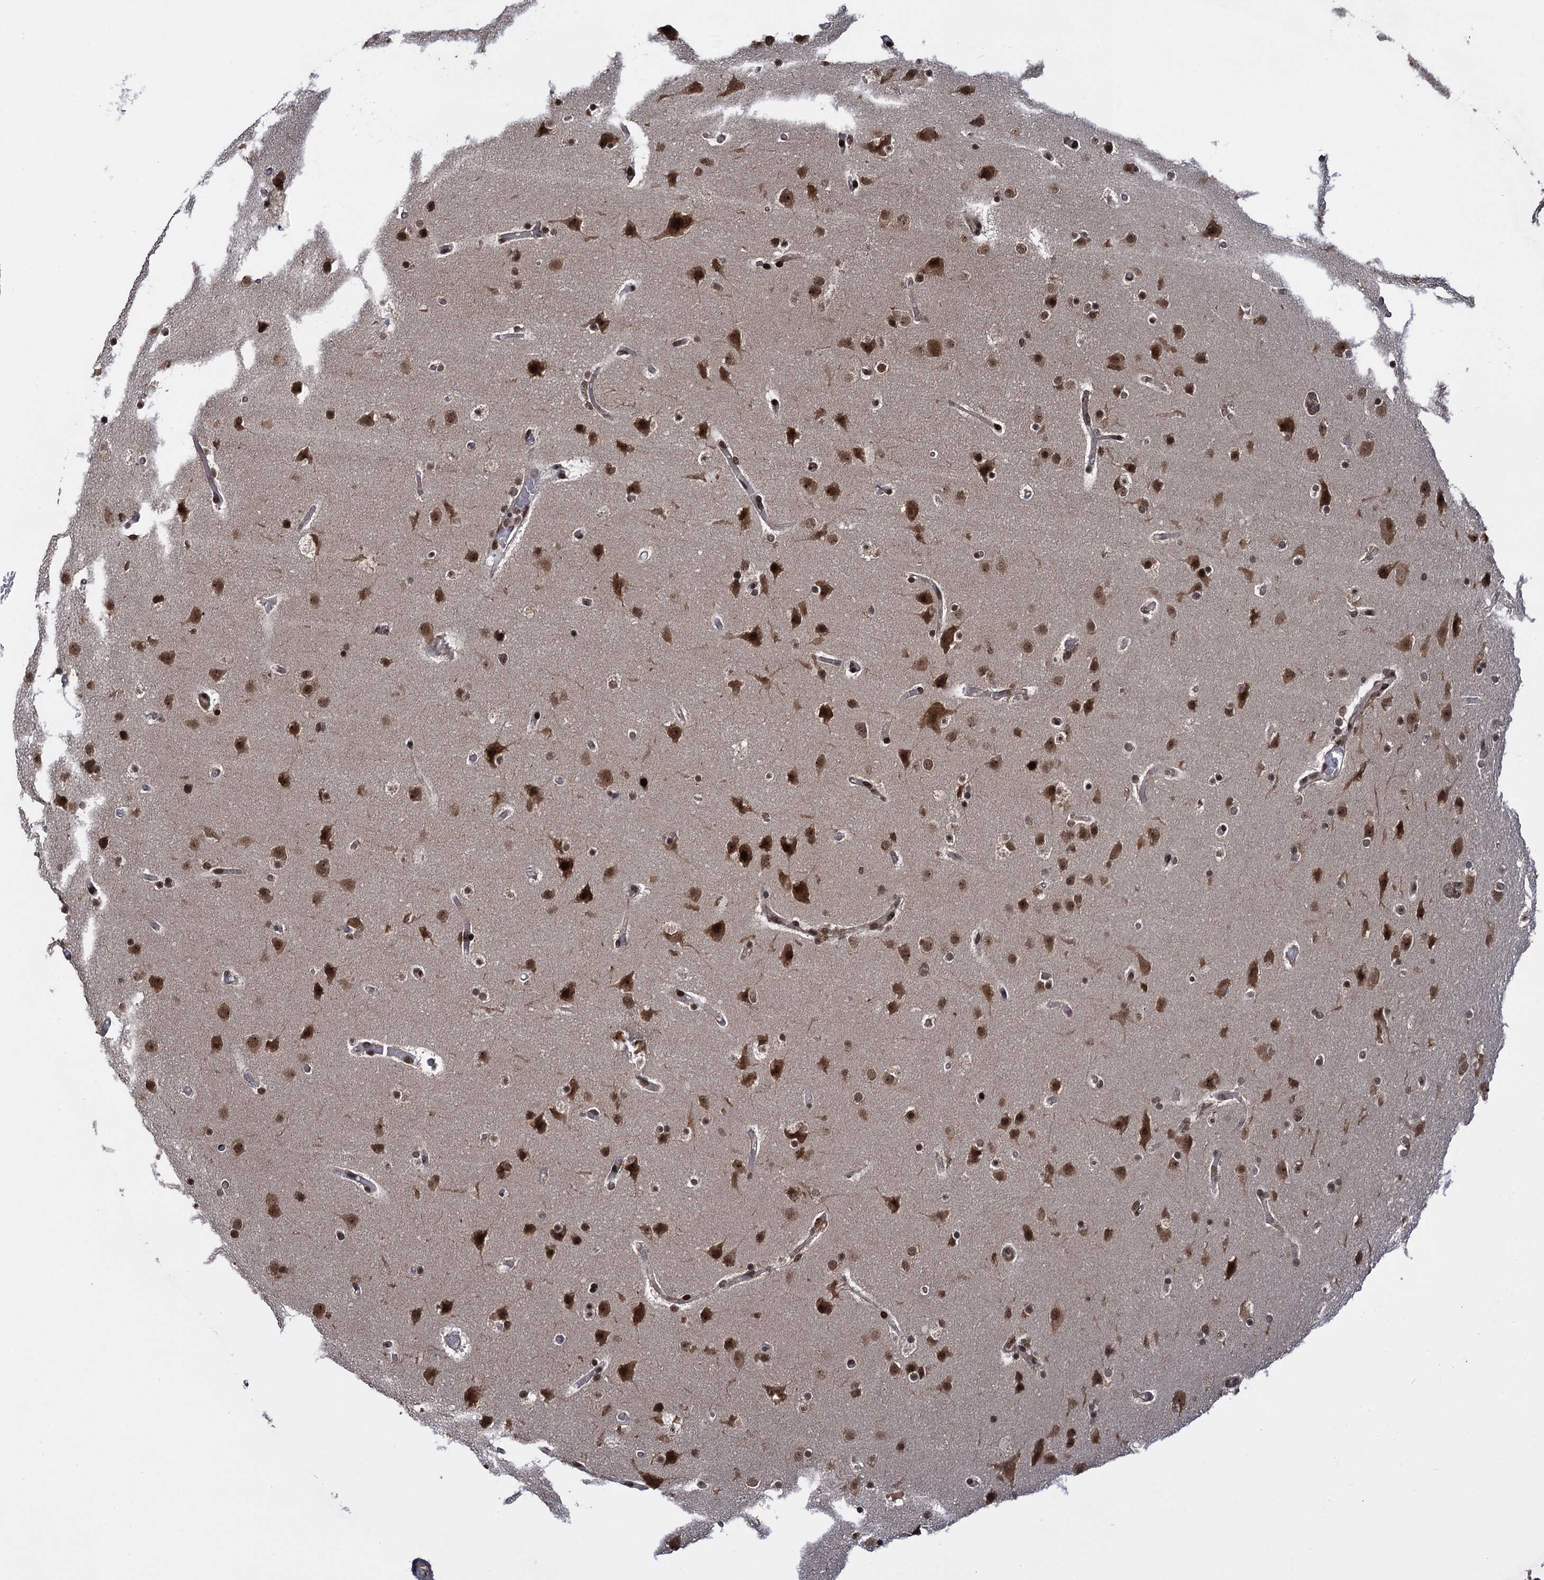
{"staining": {"intensity": "strong", "quantity": ">75%", "location": "nuclear"}, "tissue": "glioma", "cell_type": "Tumor cells", "image_type": "cancer", "snomed": [{"axis": "morphology", "description": "Glioma, malignant, High grade"}, {"axis": "topography", "description": "Cerebral cortex"}], "caption": "Immunohistochemistry (DAB) staining of glioma displays strong nuclear protein positivity in about >75% of tumor cells.", "gene": "ZNF169", "patient": {"sex": "female", "age": 36}}